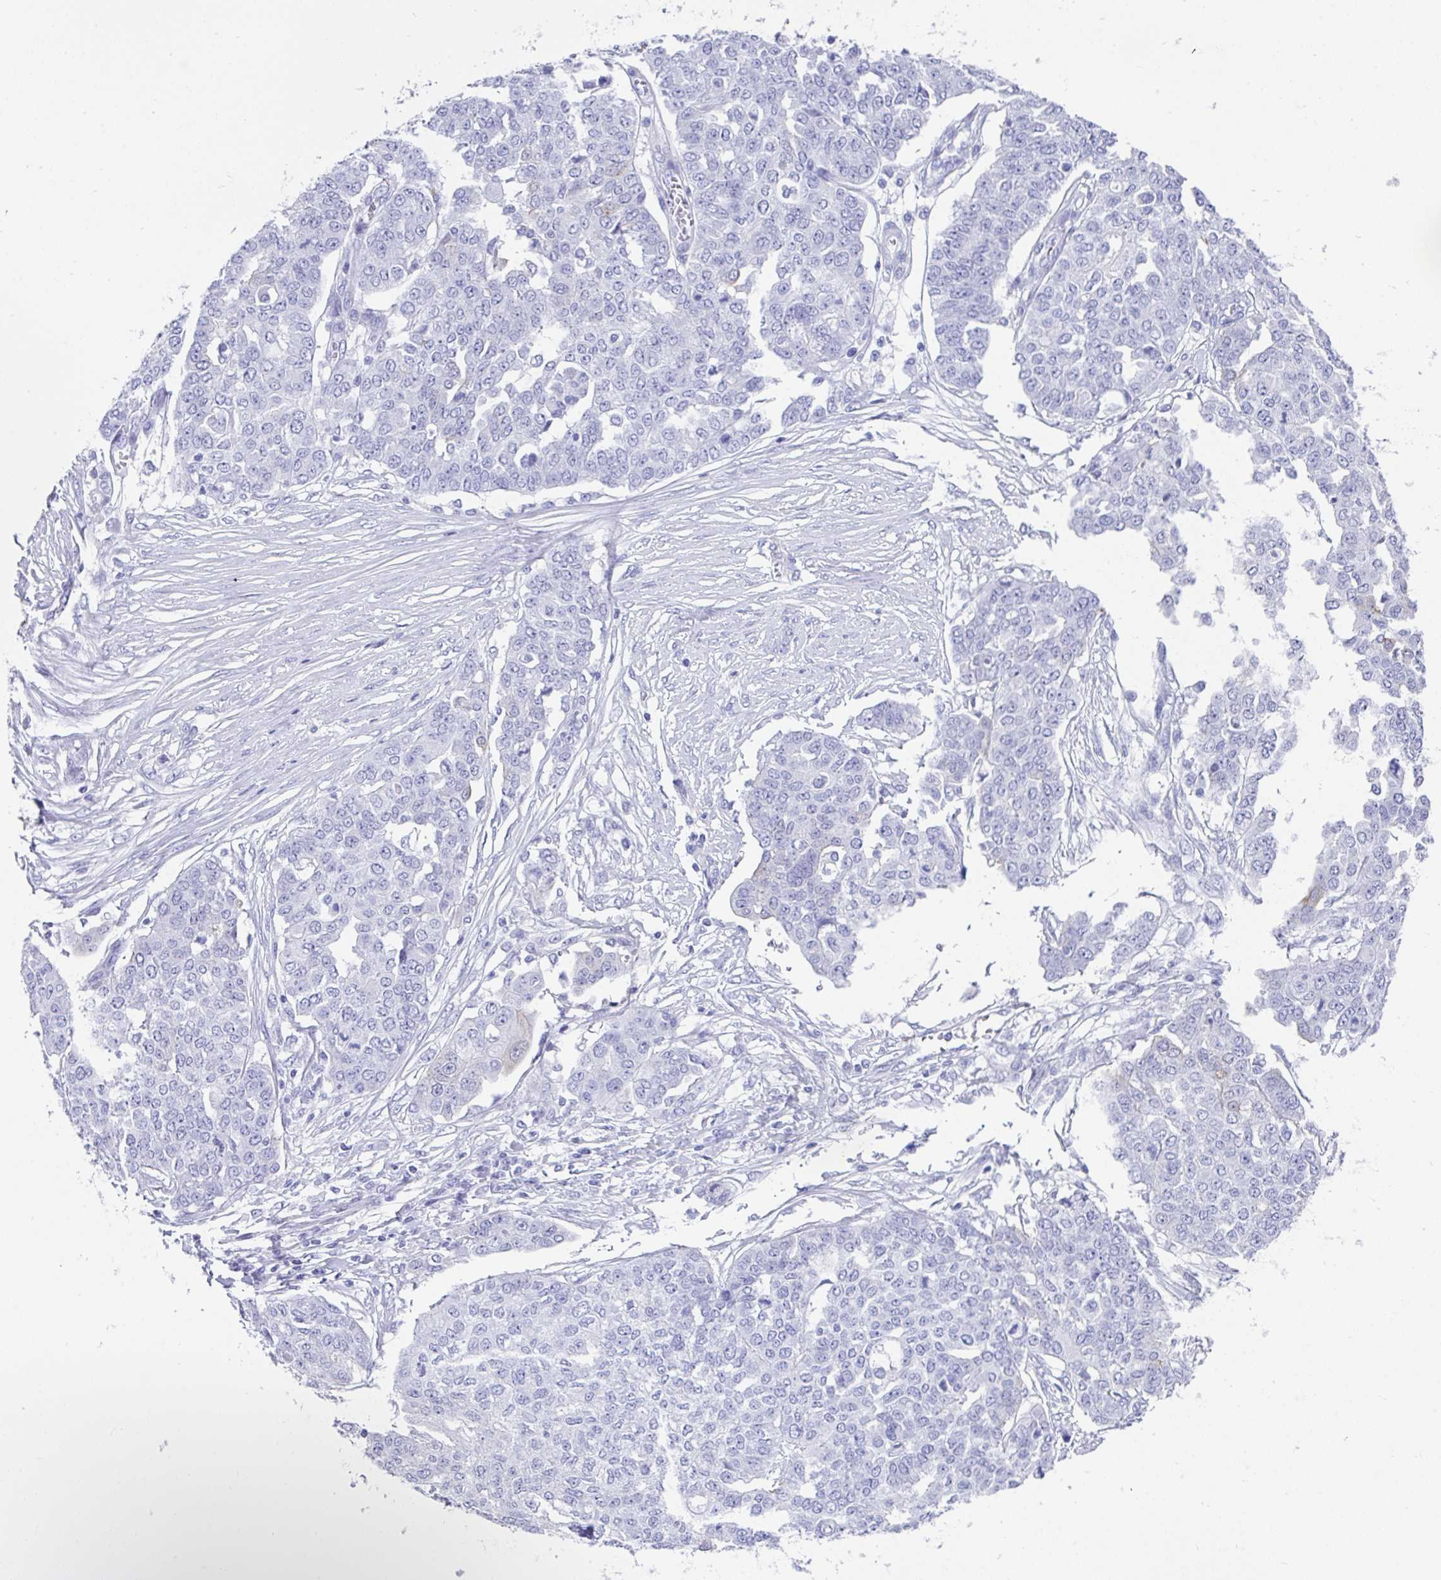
{"staining": {"intensity": "negative", "quantity": "none", "location": "none"}, "tissue": "ovarian cancer", "cell_type": "Tumor cells", "image_type": "cancer", "snomed": [{"axis": "morphology", "description": "Cystadenocarcinoma, serous, NOS"}, {"axis": "topography", "description": "Soft tissue"}, {"axis": "topography", "description": "Ovary"}], "caption": "DAB immunohistochemical staining of human ovarian cancer demonstrates no significant staining in tumor cells.", "gene": "FAM107A", "patient": {"sex": "female", "age": 57}}